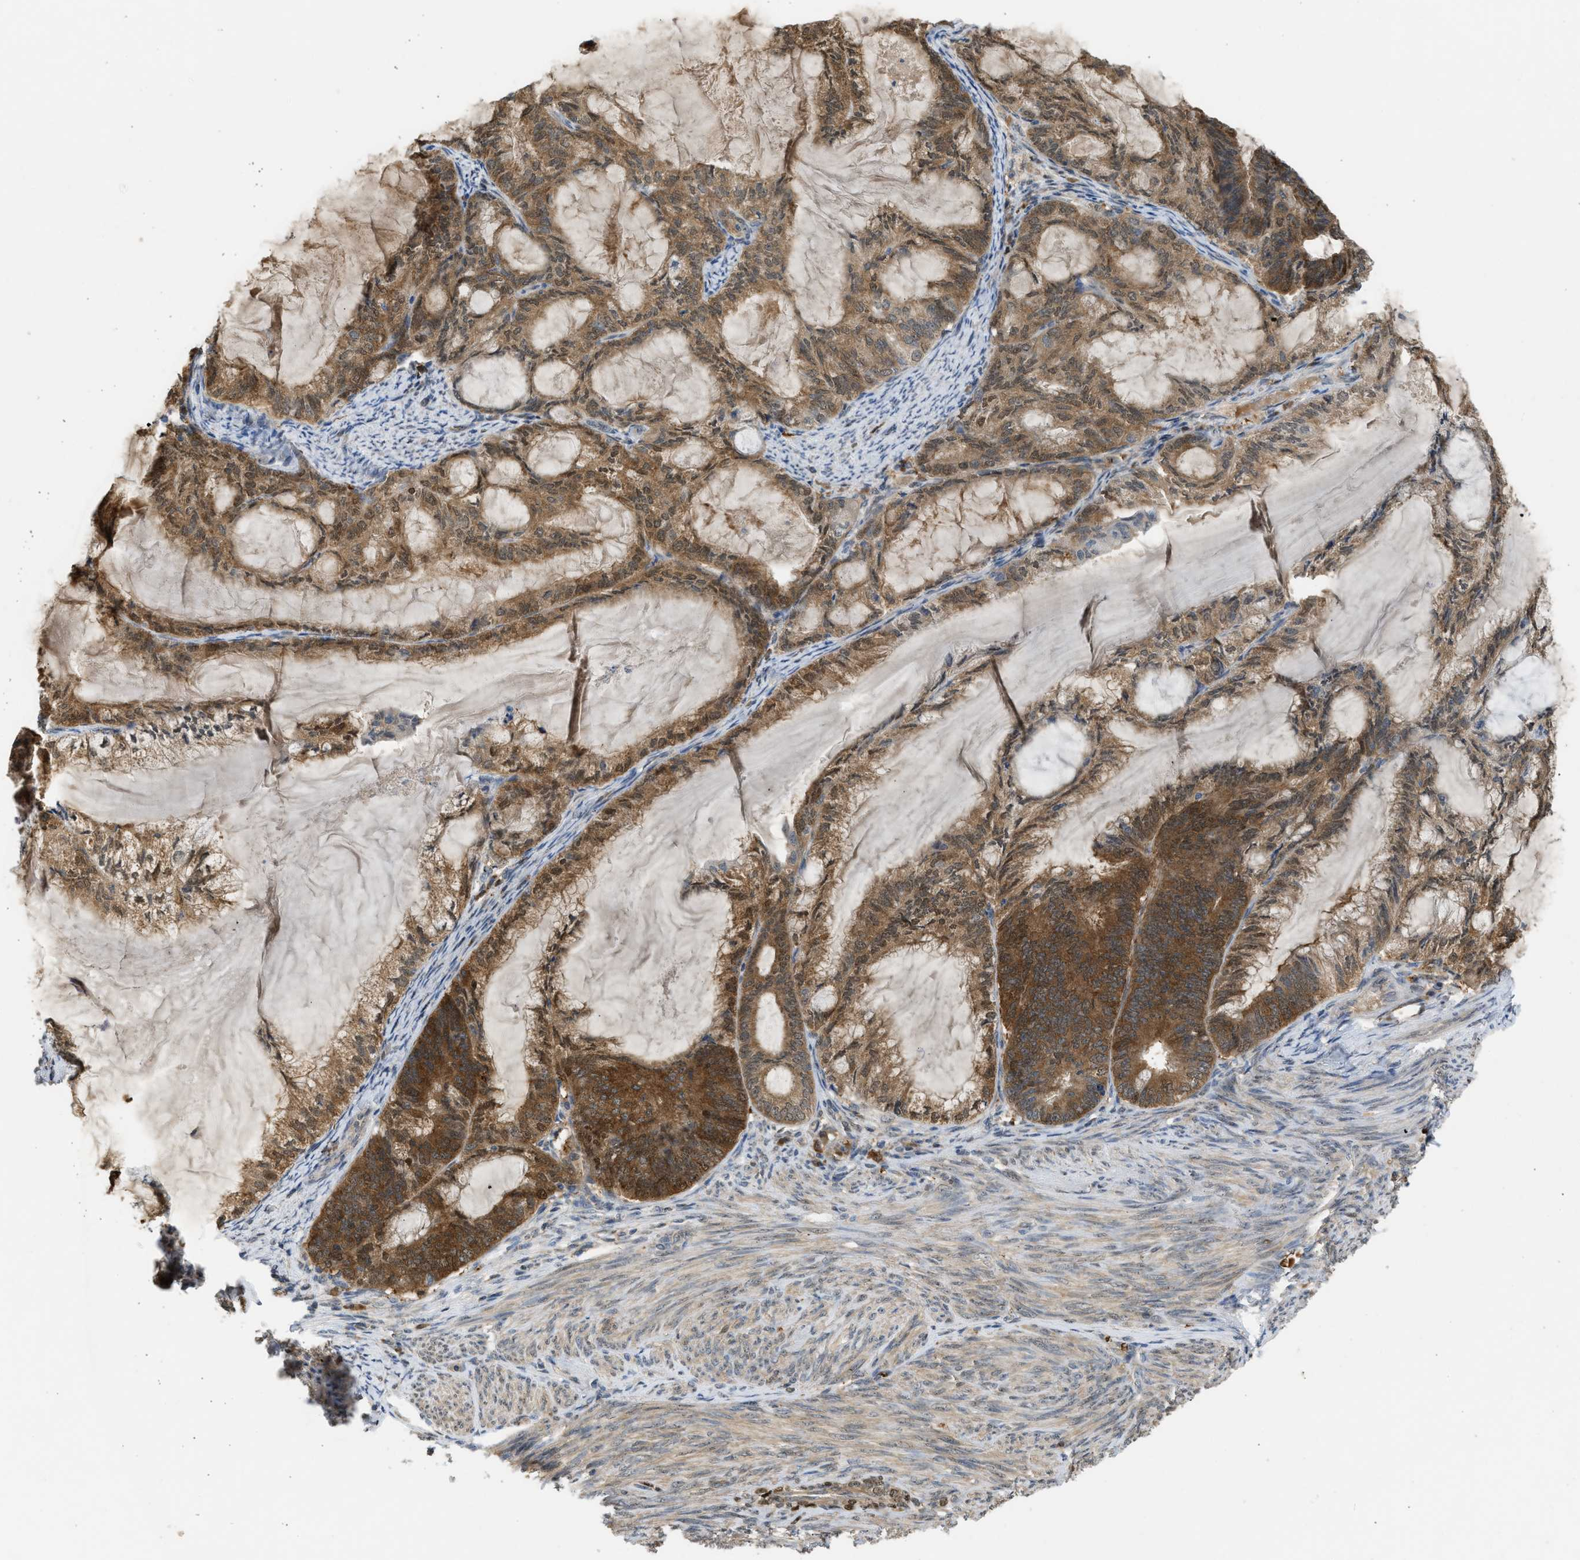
{"staining": {"intensity": "moderate", "quantity": ">75%", "location": "cytoplasmic/membranous"}, "tissue": "endometrial cancer", "cell_type": "Tumor cells", "image_type": "cancer", "snomed": [{"axis": "morphology", "description": "Adenocarcinoma, NOS"}, {"axis": "topography", "description": "Endometrium"}], "caption": "Endometrial cancer (adenocarcinoma) was stained to show a protein in brown. There is medium levels of moderate cytoplasmic/membranous expression in approximately >75% of tumor cells. Immunohistochemistry stains the protein in brown and the nuclei are stained blue.", "gene": "MAPK7", "patient": {"sex": "female", "age": 86}}